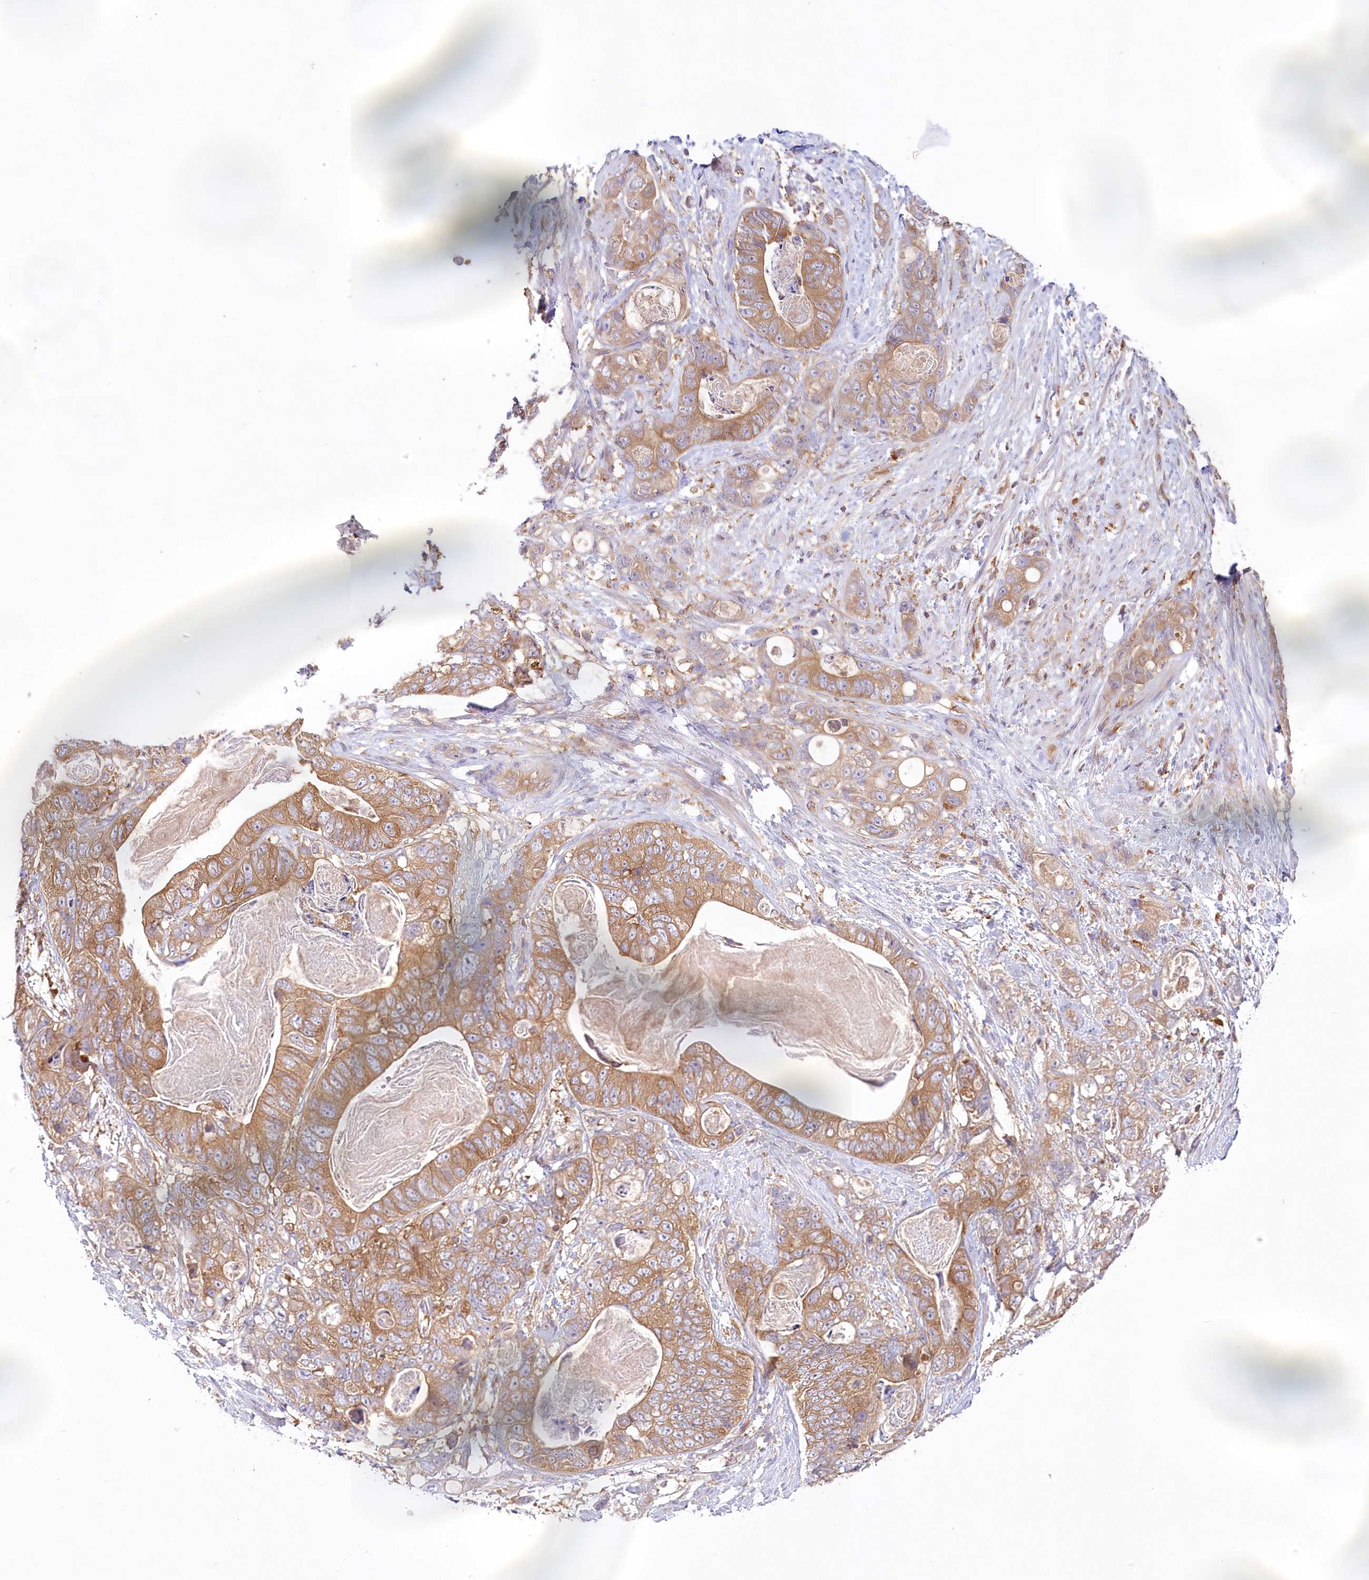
{"staining": {"intensity": "moderate", "quantity": ">75%", "location": "cytoplasmic/membranous"}, "tissue": "stomach cancer", "cell_type": "Tumor cells", "image_type": "cancer", "snomed": [{"axis": "morphology", "description": "Normal tissue, NOS"}, {"axis": "morphology", "description": "Adenocarcinoma, NOS"}, {"axis": "topography", "description": "Stomach"}], "caption": "Stomach cancer stained with DAB (3,3'-diaminobenzidine) immunohistochemistry (IHC) shows medium levels of moderate cytoplasmic/membranous expression in about >75% of tumor cells. Using DAB (brown) and hematoxylin (blue) stains, captured at high magnification using brightfield microscopy.", "gene": "ABRAXAS2", "patient": {"sex": "female", "age": 89}}